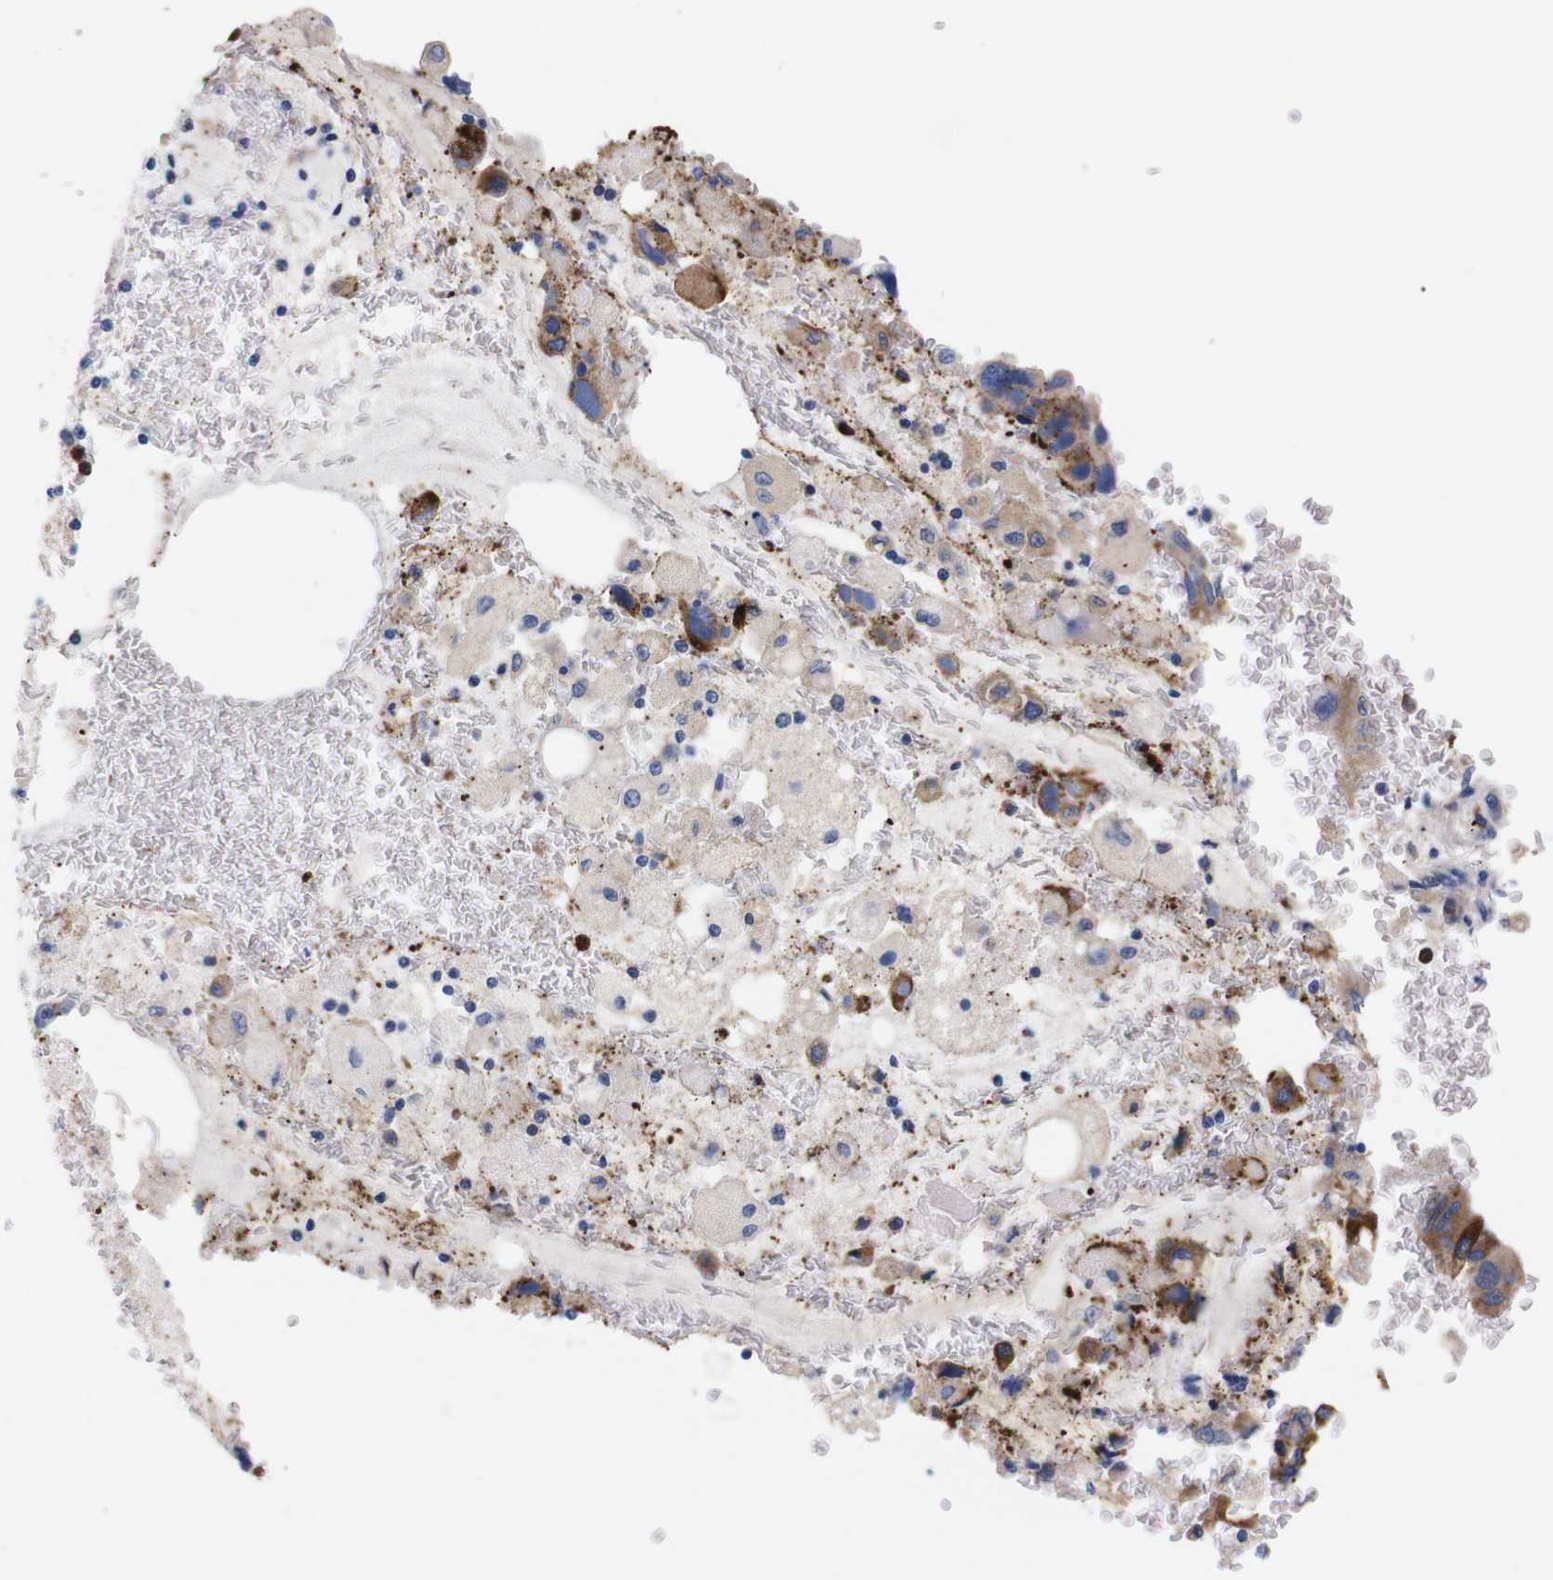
{"staining": {"intensity": "moderate", "quantity": ">75%", "location": "cytoplasmic/membranous"}, "tissue": "bronchus", "cell_type": "Respiratory epithelial cells", "image_type": "normal", "snomed": [{"axis": "morphology", "description": "Normal tissue, NOS"}, {"axis": "morphology", "description": "Adenocarcinoma, NOS"}, {"axis": "morphology", "description": "Adenocarcinoma, metastatic, NOS"}, {"axis": "topography", "description": "Lymph node"}, {"axis": "topography", "description": "Bronchus"}, {"axis": "topography", "description": "Lung"}], "caption": "DAB (3,3'-diaminobenzidine) immunohistochemical staining of unremarkable human bronchus exhibits moderate cytoplasmic/membranous protein staining in approximately >75% of respiratory epithelial cells. (DAB (3,3'-diaminobenzidine) = brown stain, brightfield microscopy at high magnification).", "gene": "NEBL", "patient": {"sex": "female", "age": 54}}